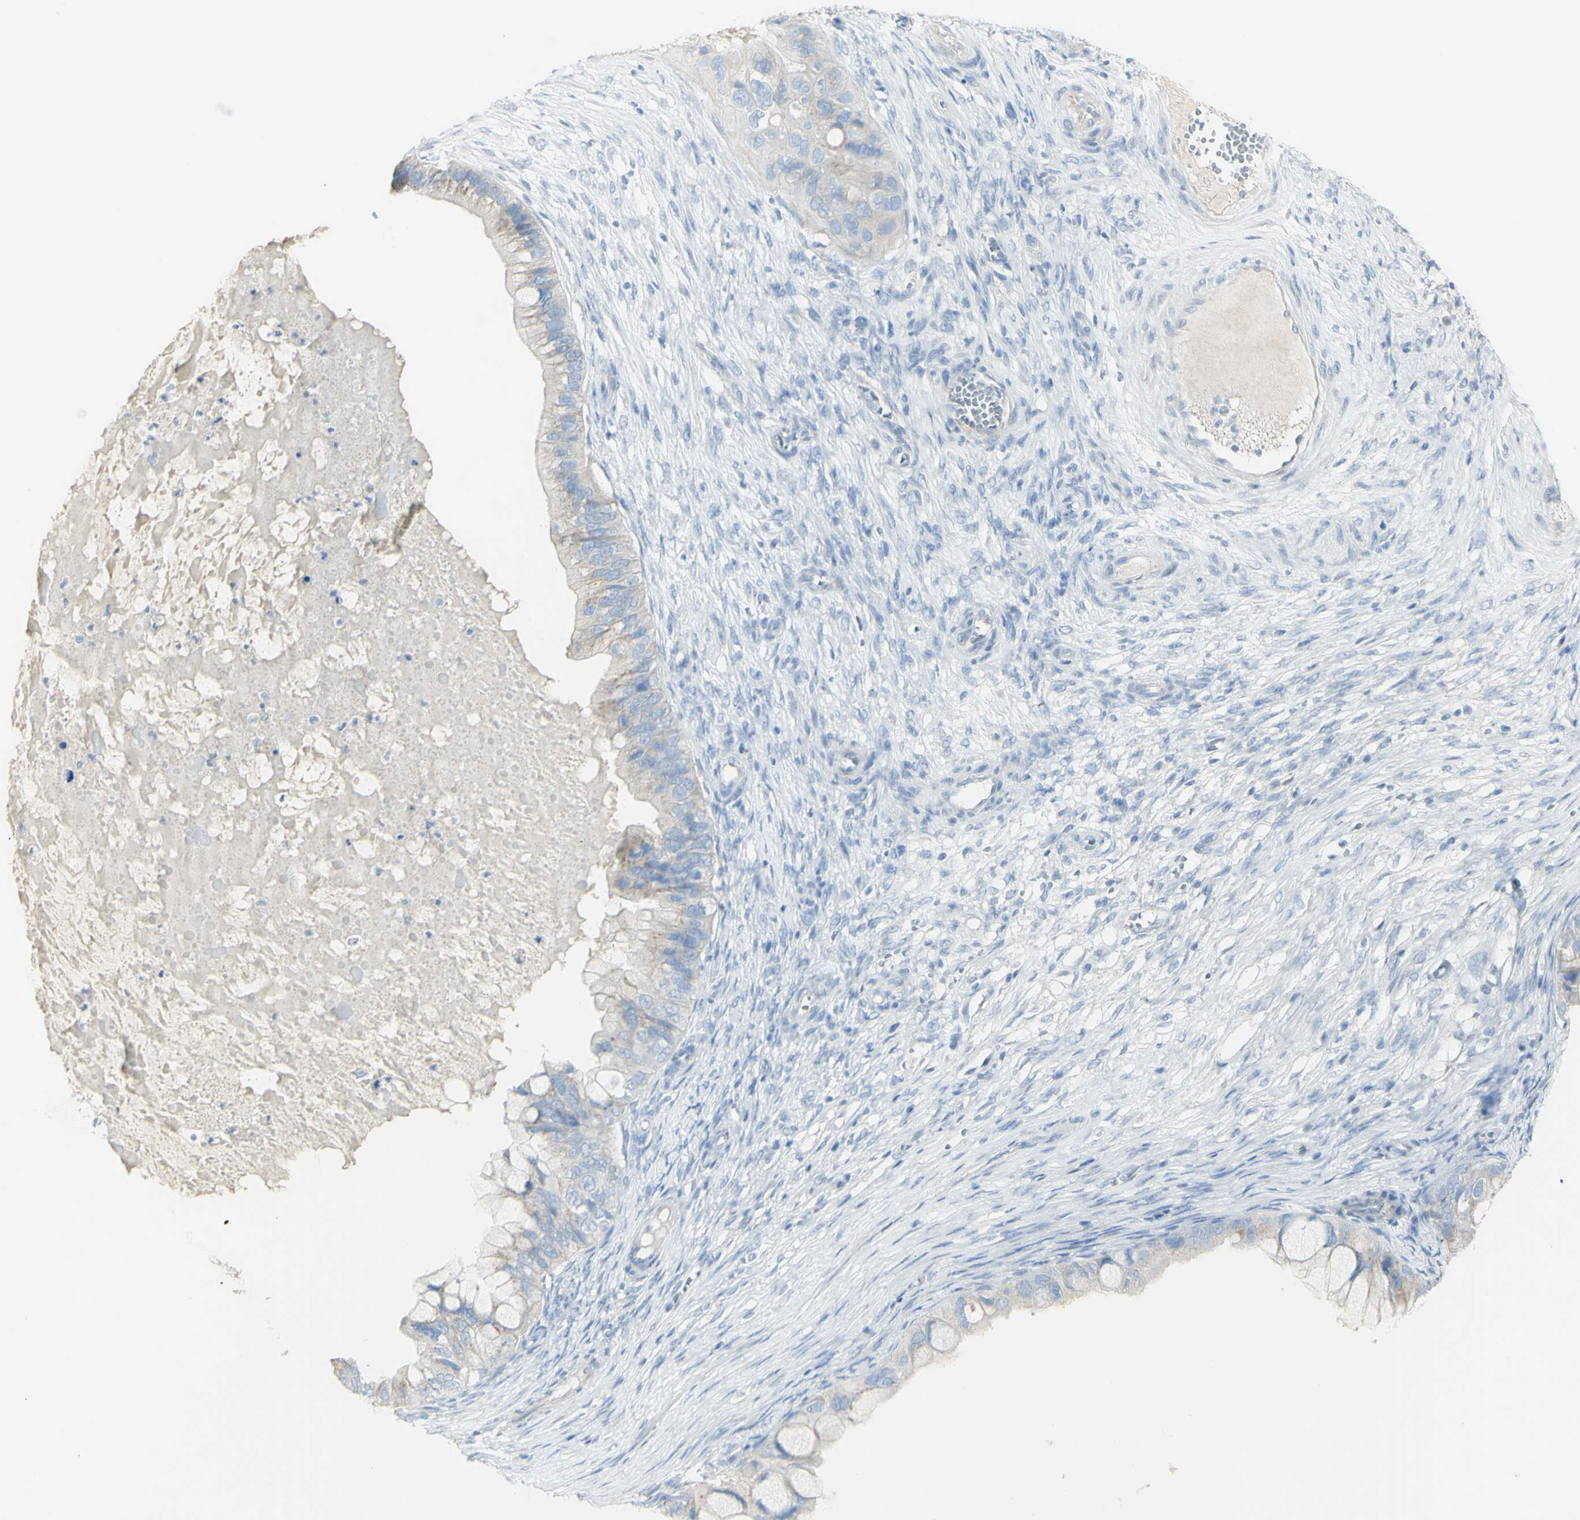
{"staining": {"intensity": "weak", "quantity": "<25%", "location": "cytoplasmic/membranous"}, "tissue": "ovarian cancer", "cell_type": "Tumor cells", "image_type": "cancer", "snomed": [{"axis": "morphology", "description": "Cystadenocarcinoma, mucinous, NOS"}, {"axis": "topography", "description": "Ovary"}], "caption": "Immunohistochemistry (IHC) of human ovarian cancer (mucinous cystadenocarcinoma) displays no expression in tumor cells. Nuclei are stained in blue.", "gene": "CD207", "patient": {"sex": "female", "age": 80}}